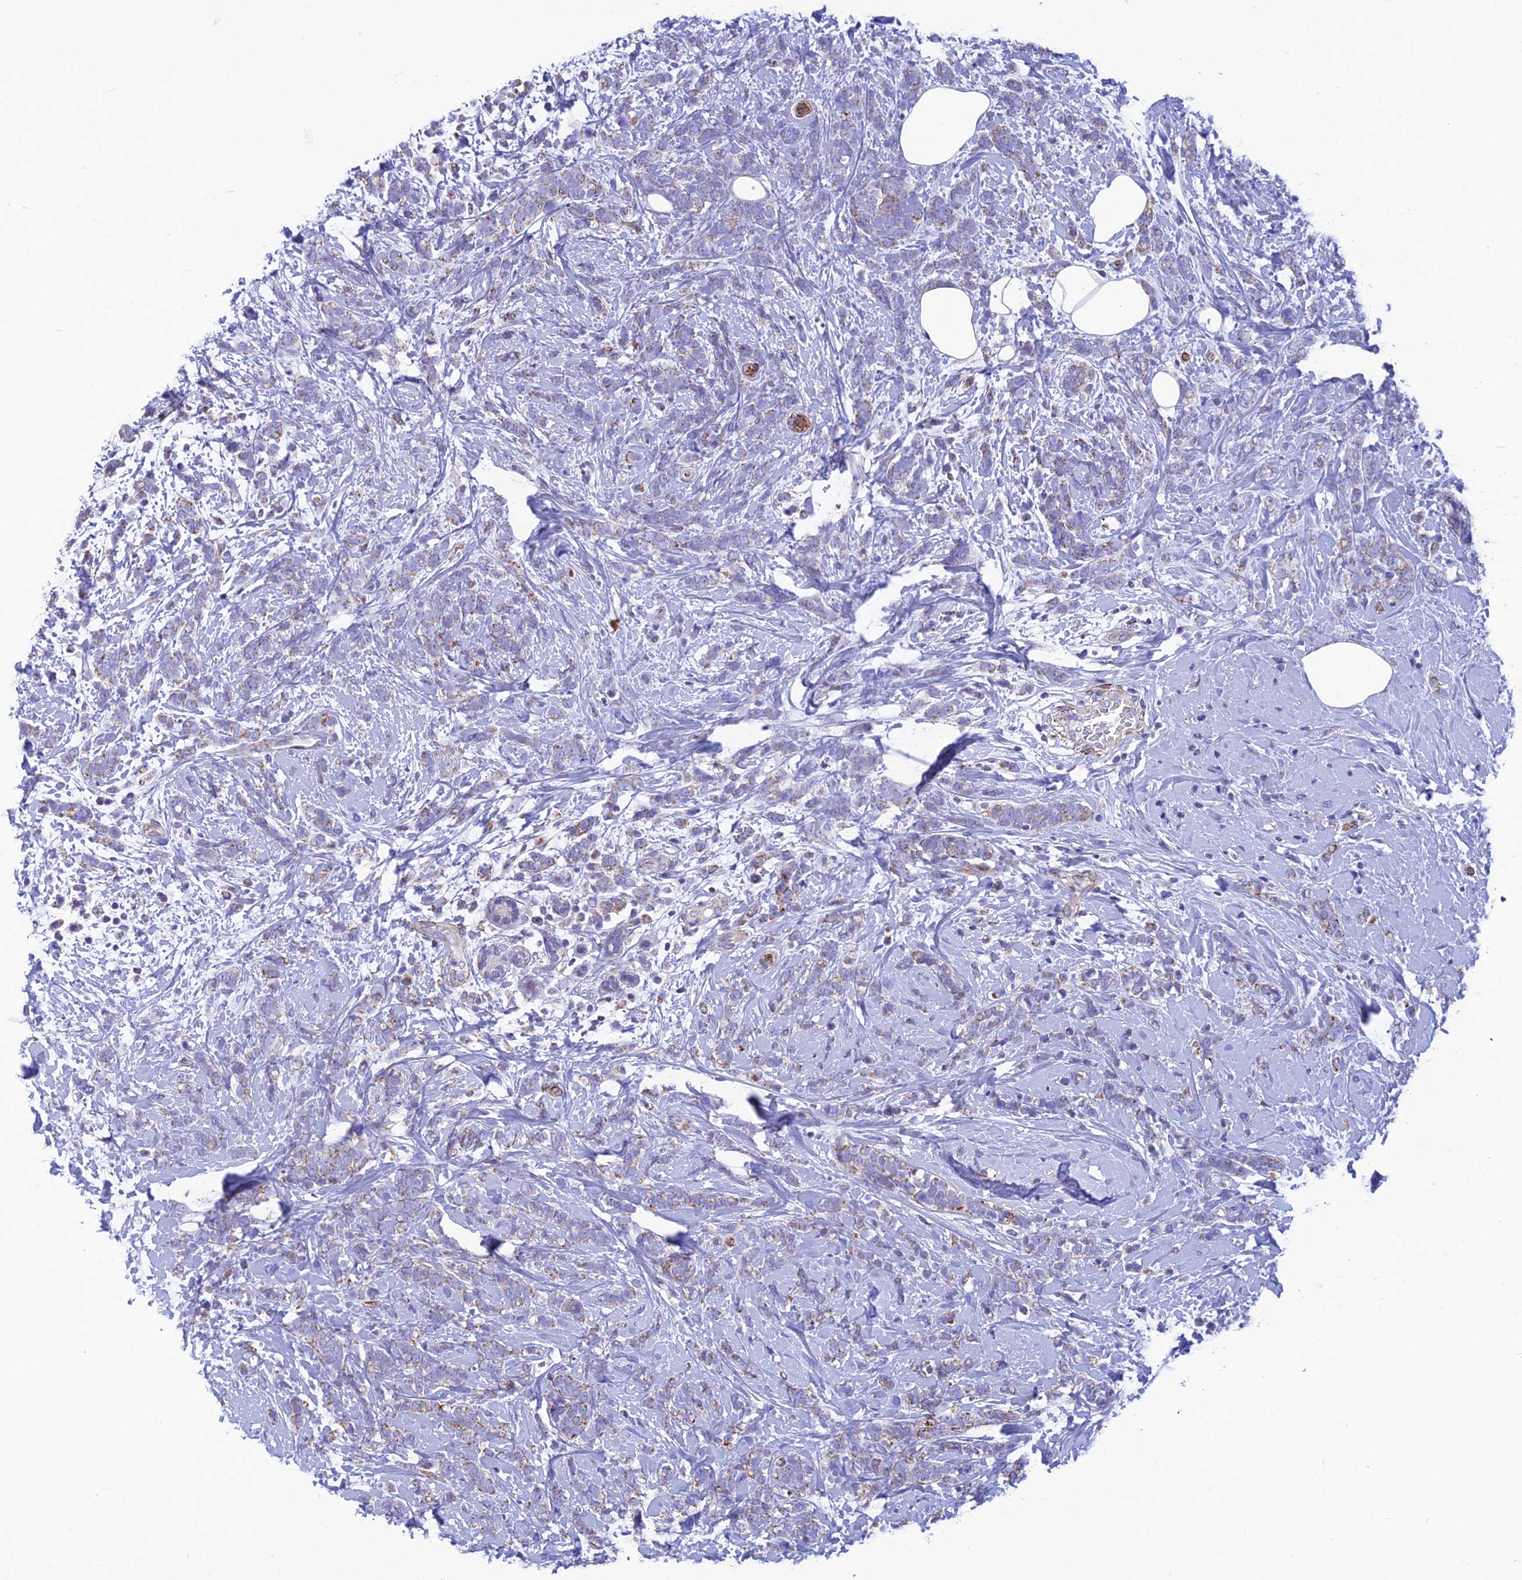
{"staining": {"intensity": "weak", "quantity": "25%-75%", "location": "cytoplasmic/membranous"}, "tissue": "breast cancer", "cell_type": "Tumor cells", "image_type": "cancer", "snomed": [{"axis": "morphology", "description": "Lobular carcinoma"}, {"axis": "topography", "description": "Breast"}], "caption": "Protein expression by IHC exhibits weak cytoplasmic/membranous positivity in about 25%-75% of tumor cells in breast cancer.", "gene": "POMGNT1", "patient": {"sex": "female", "age": 58}}